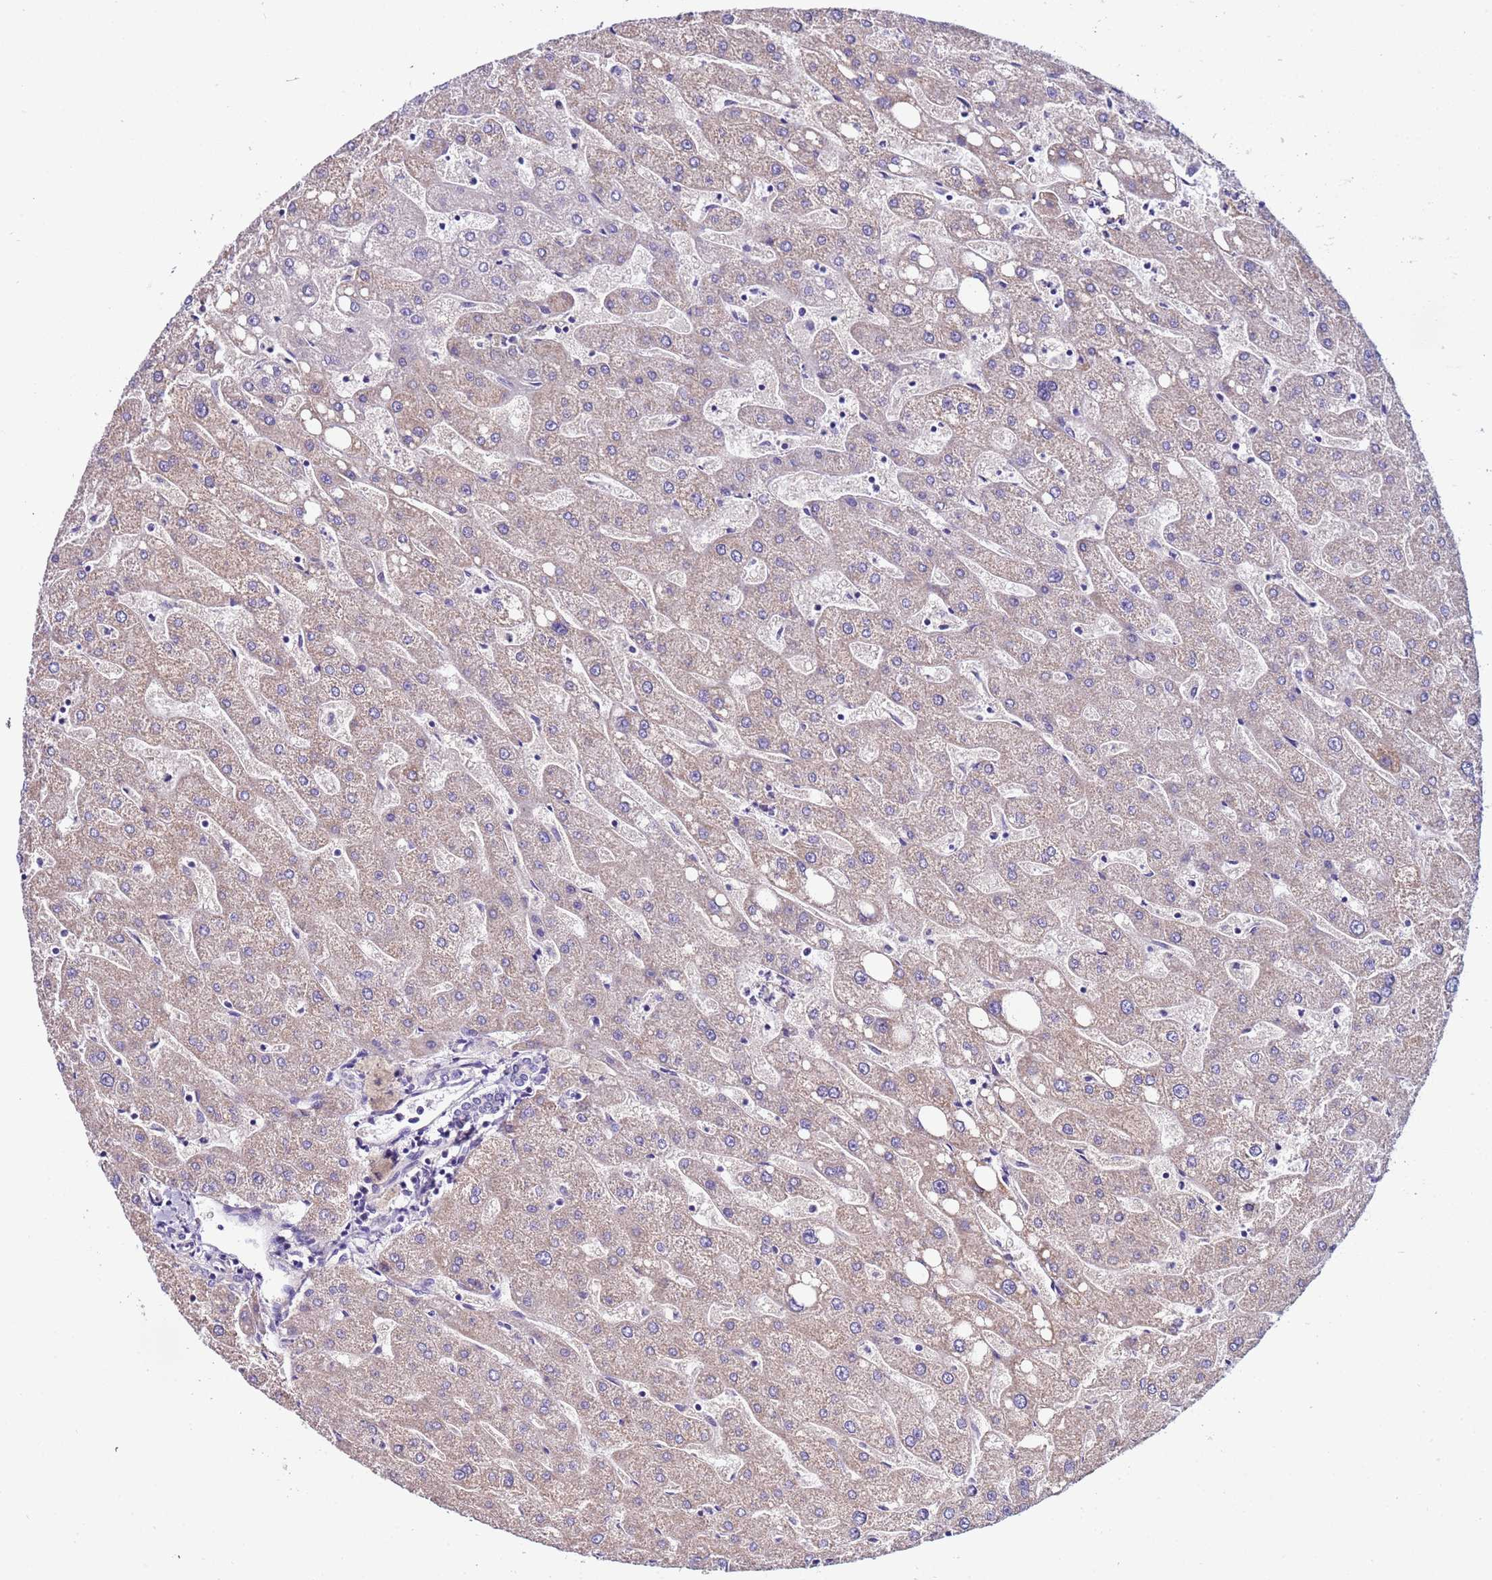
{"staining": {"intensity": "negative", "quantity": "none", "location": "none"}, "tissue": "liver", "cell_type": "Cholangiocytes", "image_type": "normal", "snomed": [{"axis": "morphology", "description": "Normal tissue, NOS"}, {"axis": "topography", "description": "Liver"}], "caption": "Immunohistochemistry of normal liver reveals no staining in cholangiocytes.", "gene": "MYBPC3", "patient": {"sex": "male", "age": 67}}